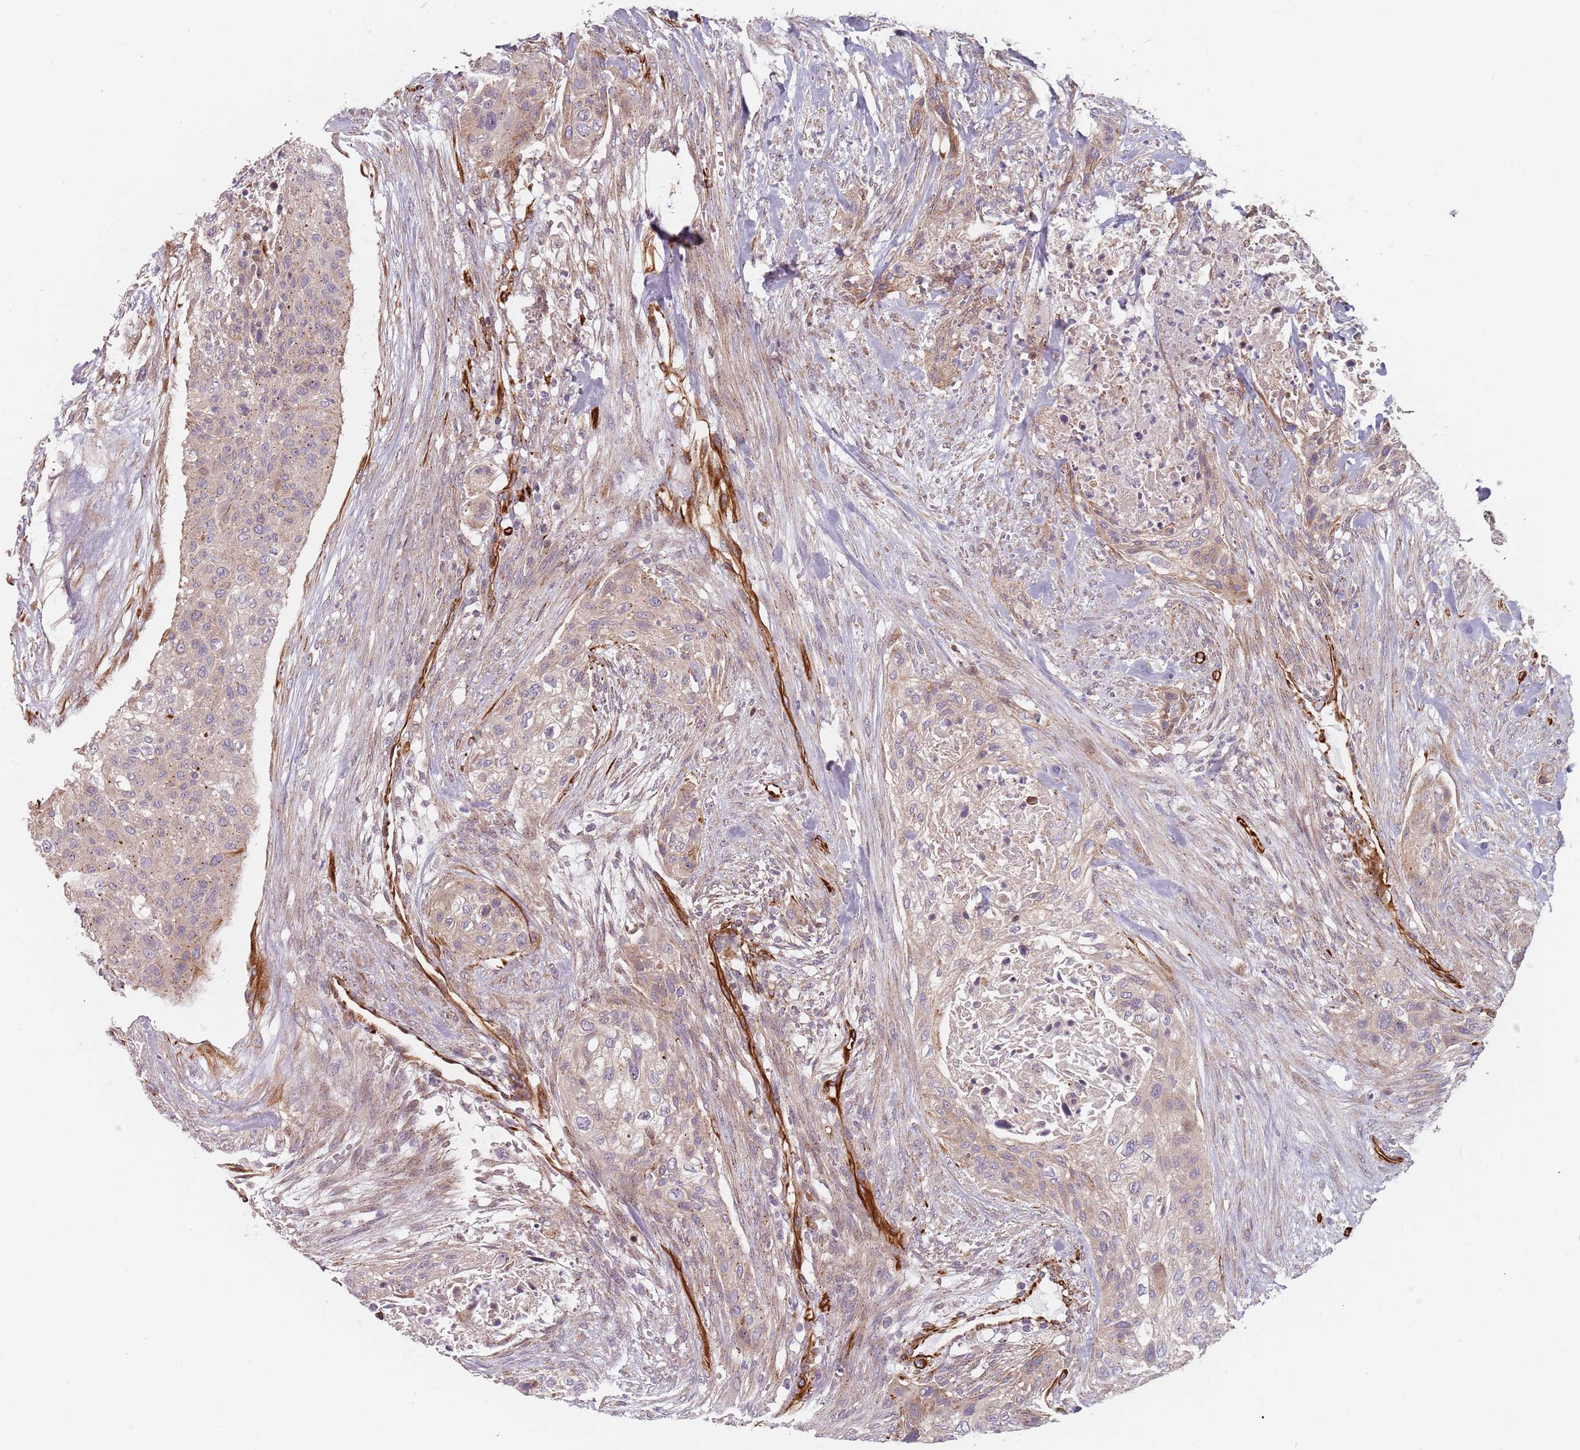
{"staining": {"intensity": "weak", "quantity": ">75%", "location": "cytoplasmic/membranous"}, "tissue": "urothelial cancer", "cell_type": "Tumor cells", "image_type": "cancer", "snomed": [{"axis": "morphology", "description": "Urothelial carcinoma, High grade"}, {"axis": "topography", "description": "Urinary bladder"}], "caption": "IHC of urothelial carcinoma (high-grade) demonstrates low levels of weak cytoplasmic/membranous positivity in about >75% of tumor cells. (DAB IHC, brown staining for protein, blue staining for nuclei).", "gene": "GAS2L3", "patient": {"sex": "male", "age": 35}}